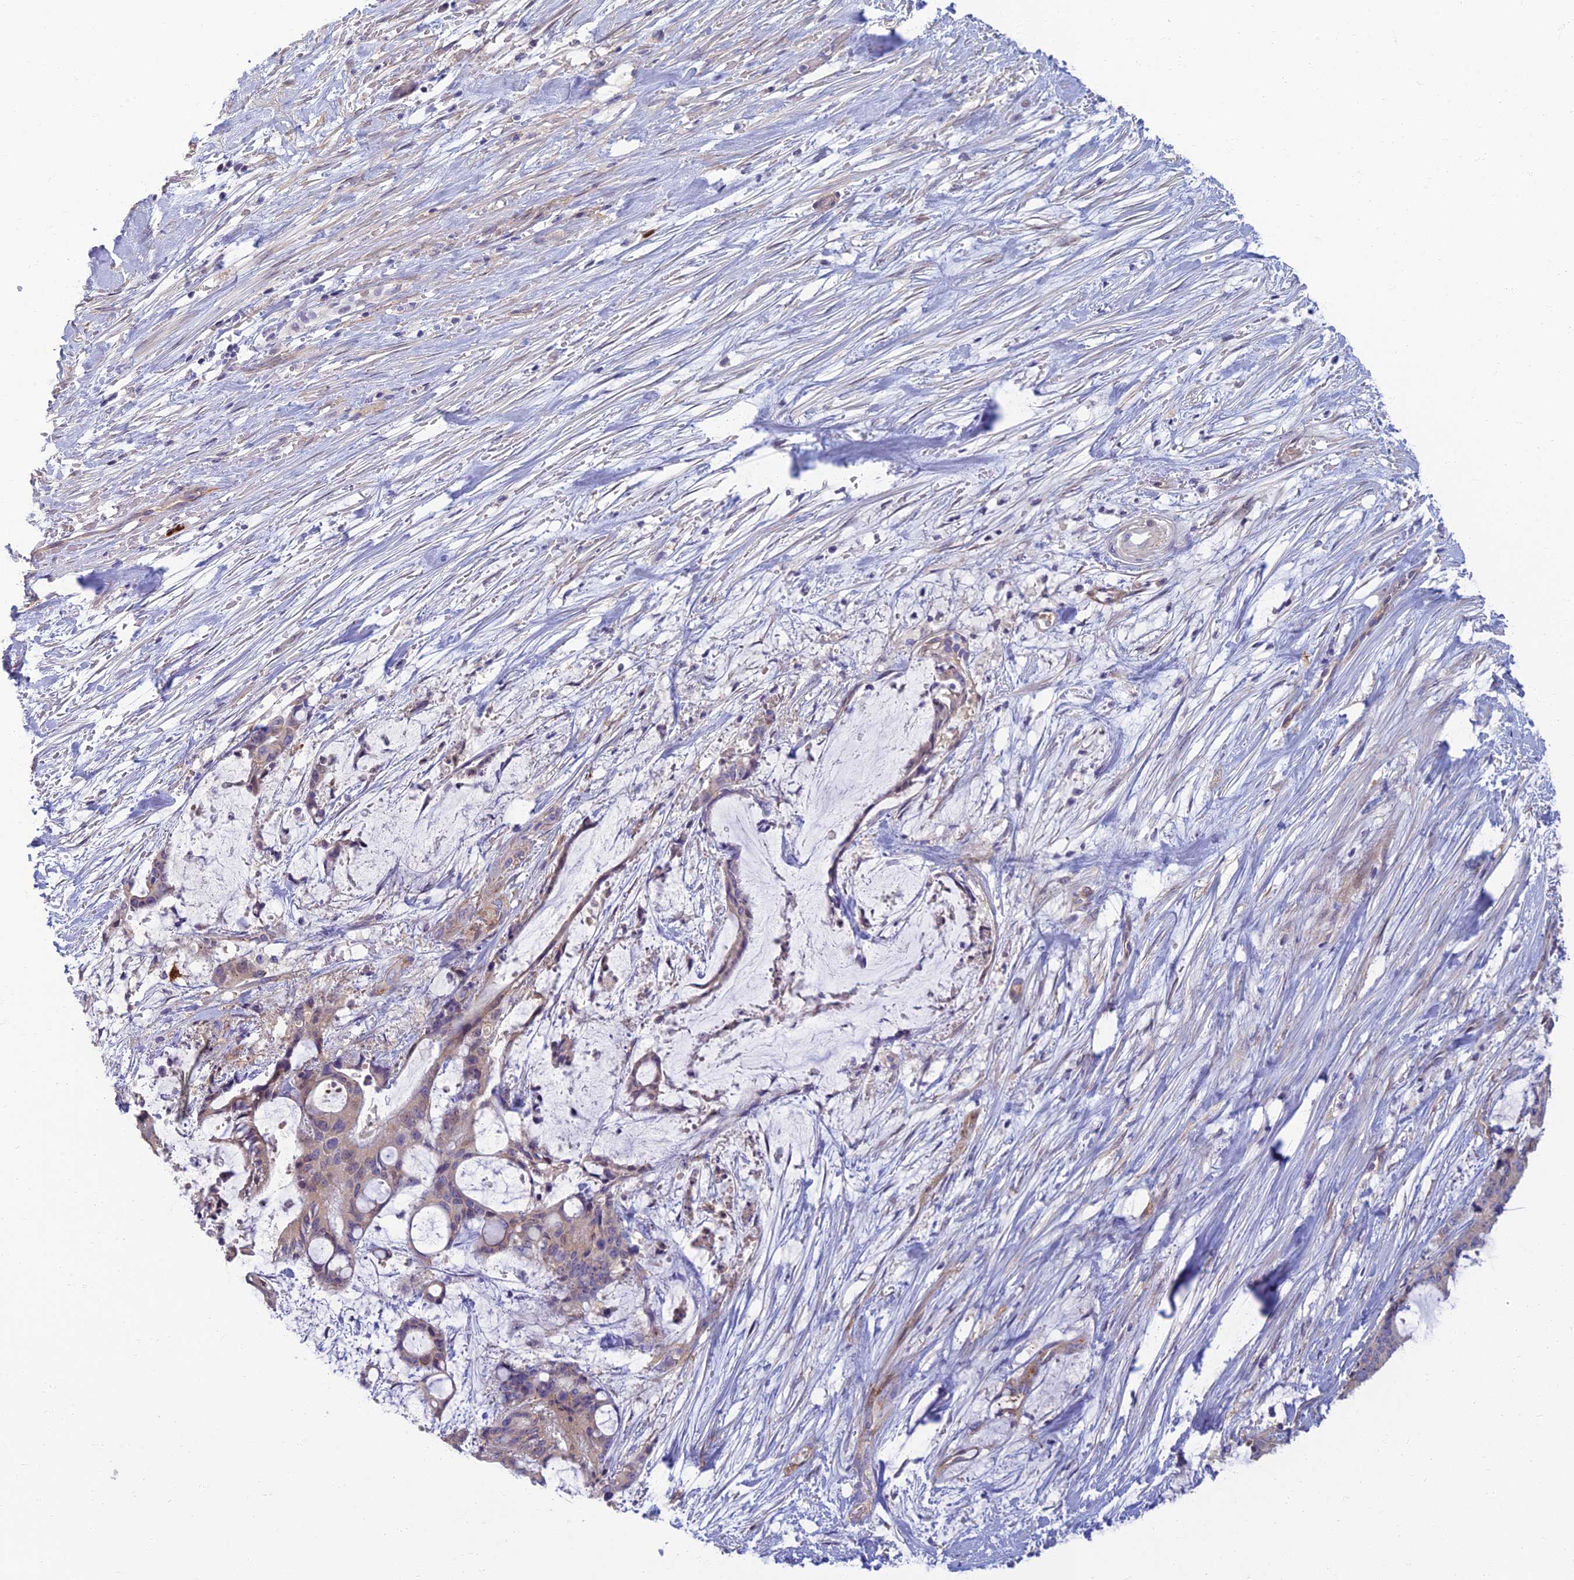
{"staining": {"intensity": "weak", "quantity": "<25%", "location": "cytoplasmic/membranous"}, "tissue": "liver cancer", "cell_type": "Tumor cells", "image_type": "cancer", "snomed": [{"axis": "morphology", "description": "Normal tissue, NOS"}, {"axis": "morphology", "description": "Cholangiocarcinoma"}, {"axis": "topography", "description": "Liver"}, {"axis": "topography", "description": "Peripheral nerve tissue"}], "caption": "This is an immunohistochemistry photomicrograph of cholangiocarcinoma (liver). There is no positivity in tumor cells.", "gene": "NEURL1", "patient": {"sex": "female", "age": 73}}